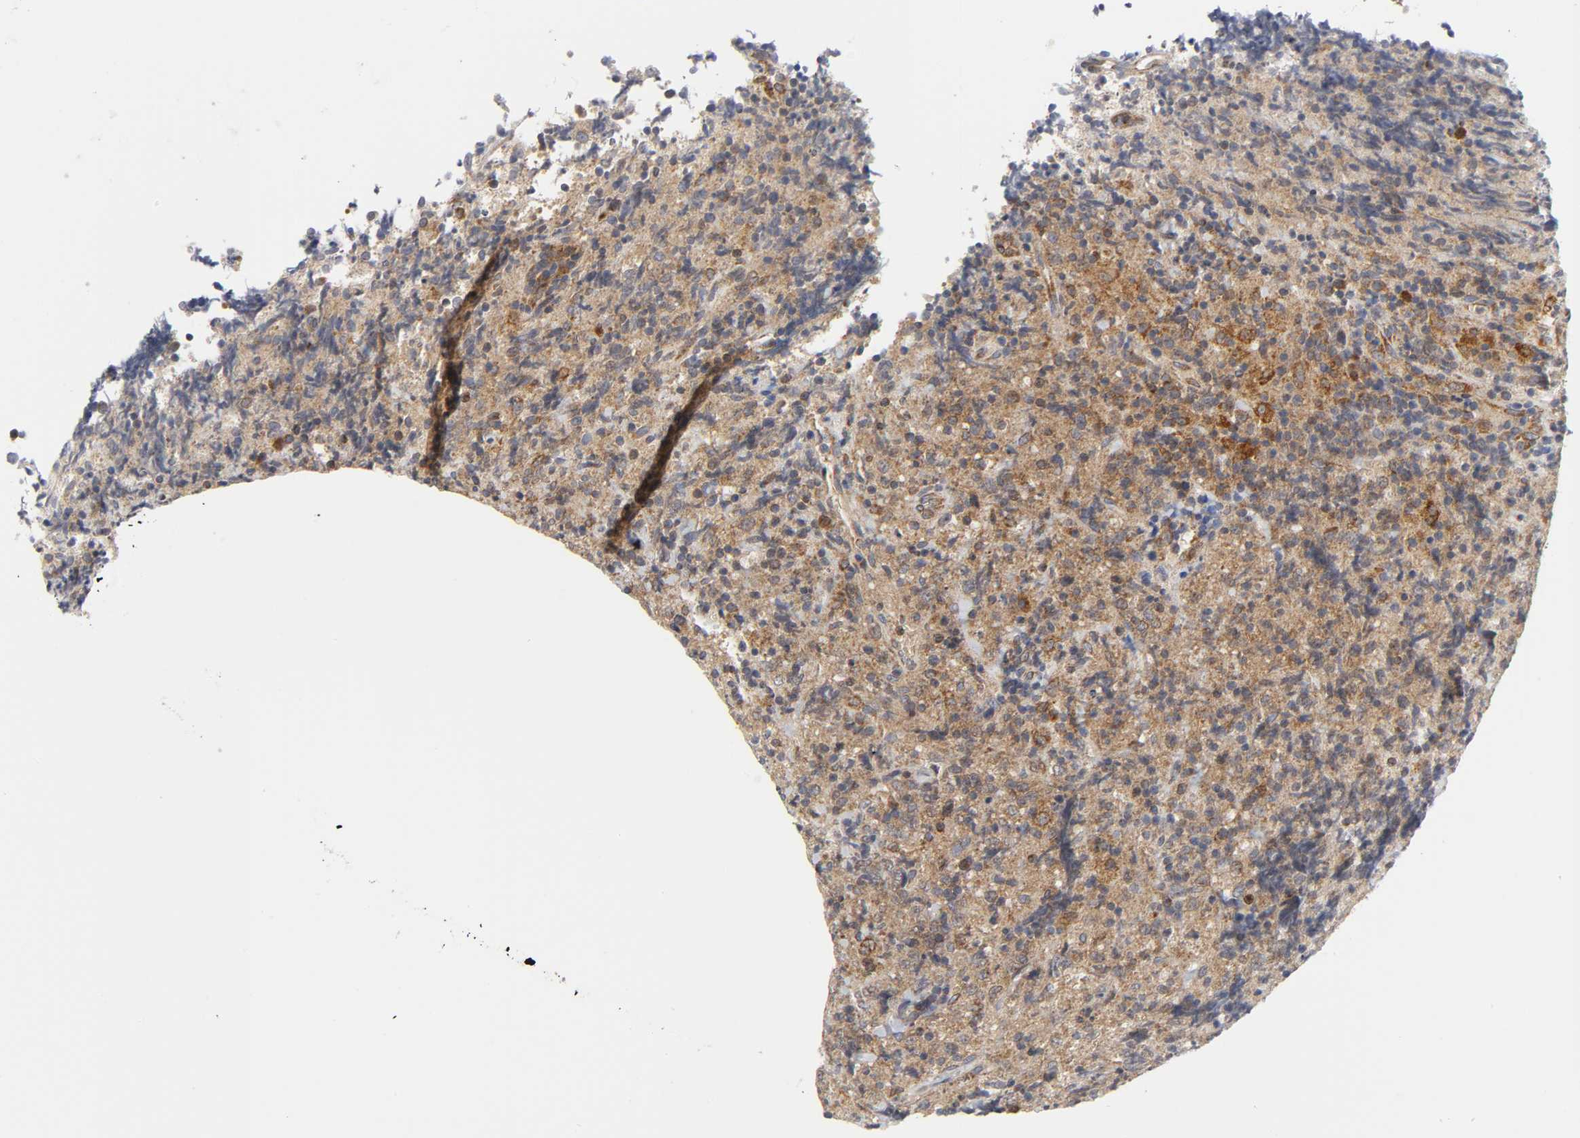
{"staining": {"intensity": "moderate", "quantity": ">75%", "location": "cytoplasmic/membranous"}, "tissue": "lymphoma", "cell_type": "Tumor cells", "image_type": "cancer", "snomed": [{"axis": "morphology", "description": "Malignant lymphoma, non-Hodgkin's type, High grade"}, {"axis": "topography", "description": "Tonsil"}], "caption": "High-grade malignant lymphoma, non-Hodgkin's type tissue exhibits moderate cytoplasmic/membranous staining in about >75% of tumor cells (brown staining indicates protein expression, while blue staining denotes nuclei).", "gene": "BAX", "patient": {"sex": "female", "age": 36}}